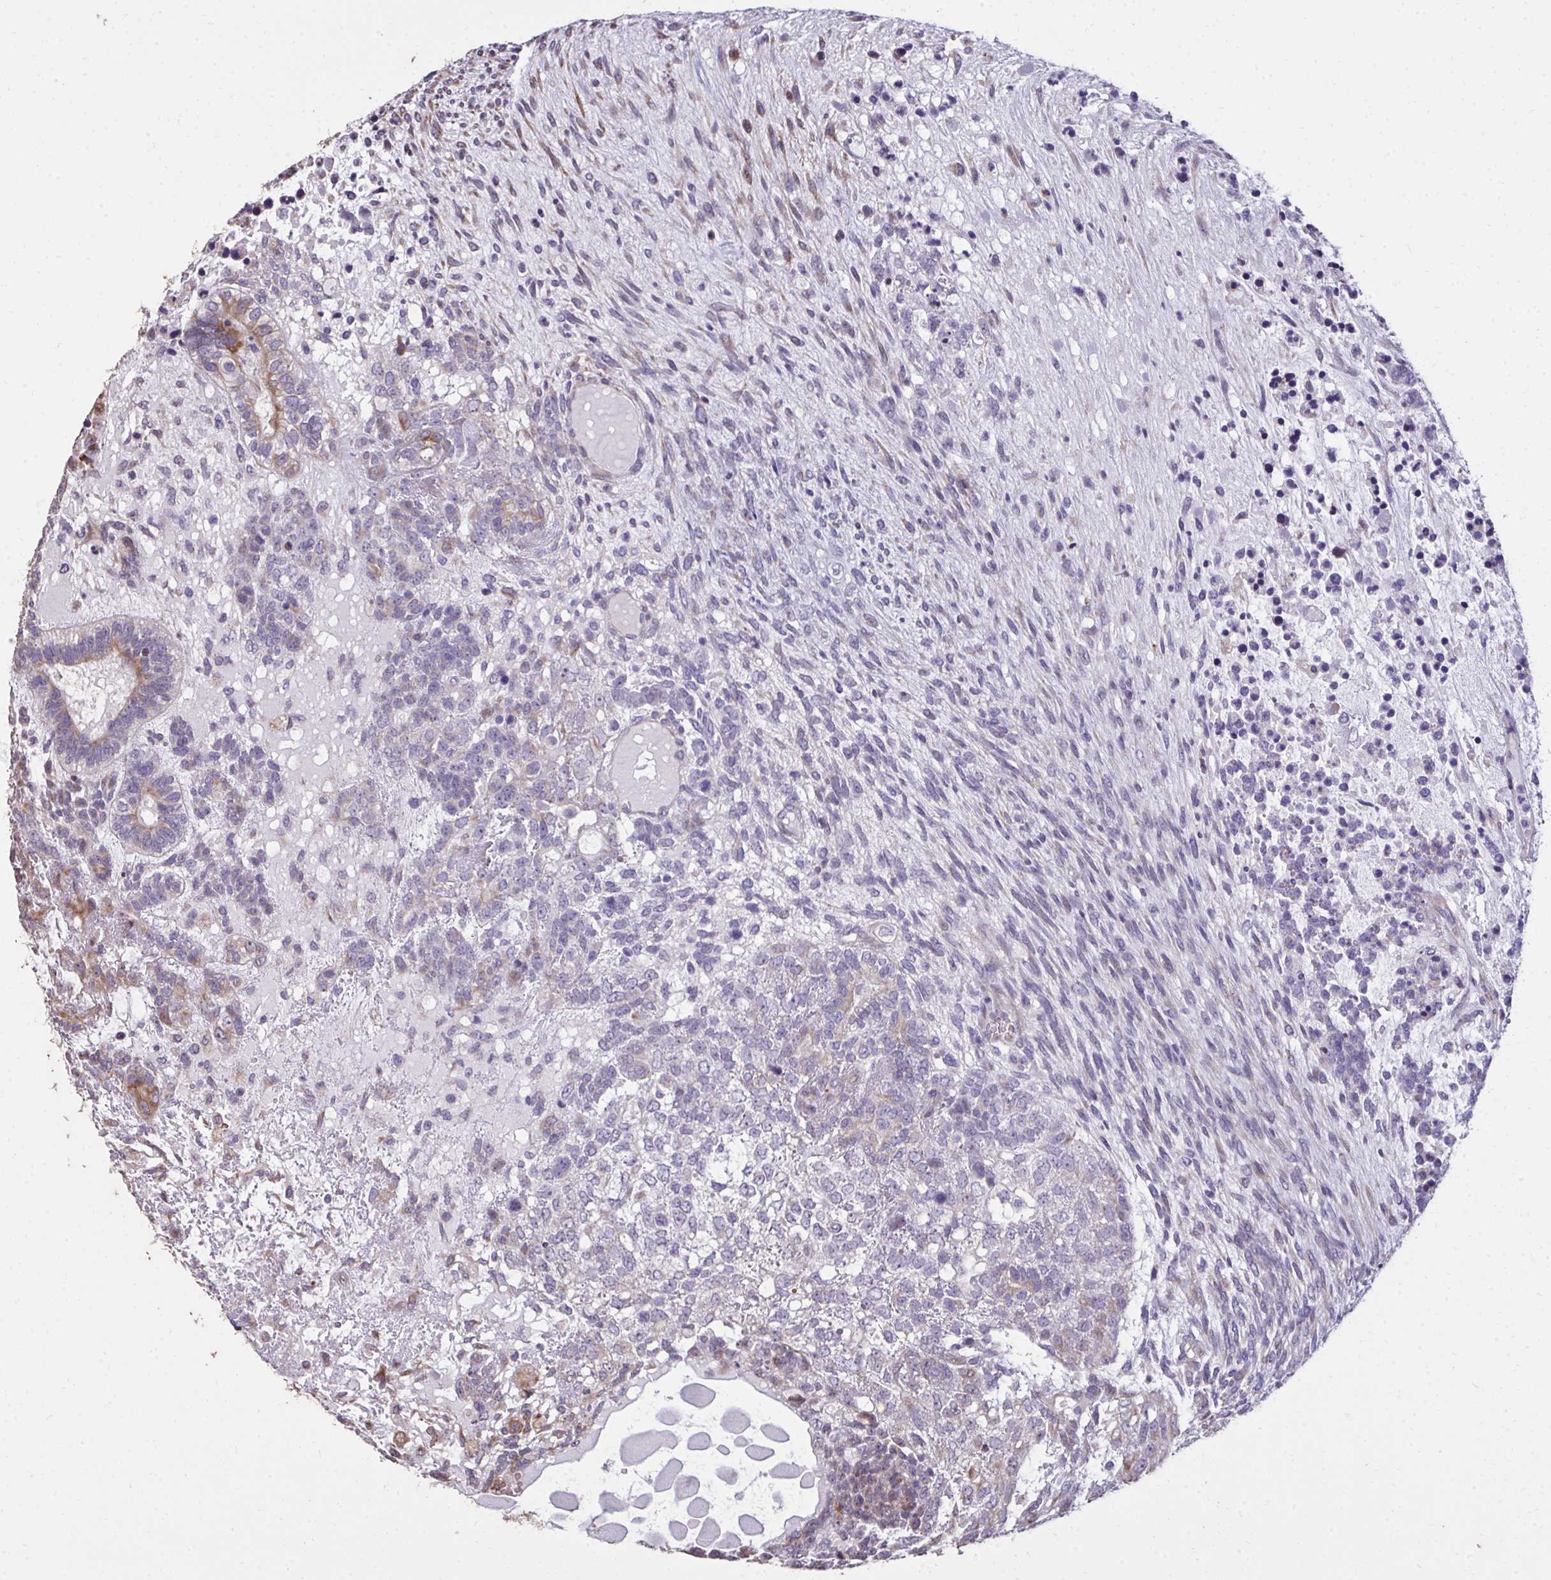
{"staining": {"intensity": "negative", "quantity": "none", "location": "none"}, "tissue": "testis cancer", "cell_type": "Tumor cells", "image_type": "cancer", "snomed": [{"axis": "morphology", "description": "Carcinoma, Embryonal, NOS"}, {"axis": "topography", "description": "Testis"}], "caption": "Tumor cells are negative for brown protein staining in testis cancer.", "gene": "FIBCD1", "patient": {"sex": "male", "age": 23}}